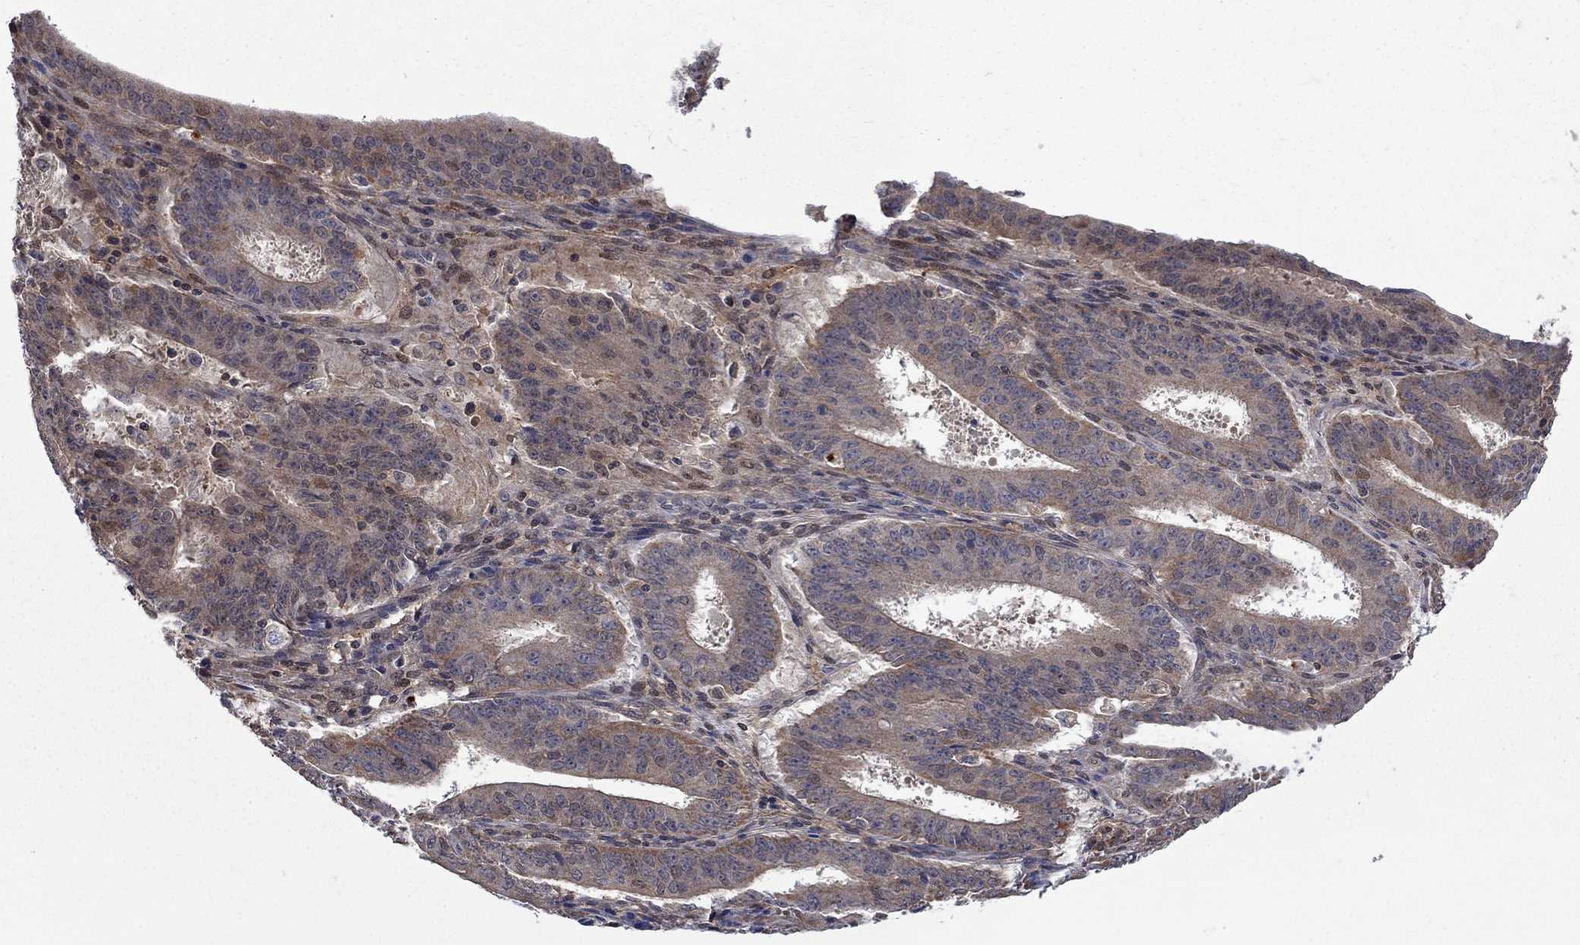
{"staining": {"intensity": "moderate", "quantity": "25%-75%", "location": "cytoplasmic/membranous"}, "tissue": "ovarian cancer", "cell_type": "Tumor cells", "image_type": "cancer", "snomed": [{"axis": "morphology", "description": "Carcinoma, endometroid"}, {"axis": "topography", "description": "Ovary"}], "caption": "Tumor cells display medium levels of moderate cytoplasmic/membranous expression in about 25%-75% of cells in endometroid carcinoma (ovarian).", "gene": "IAH1", "patient": {"sex": "female", "age": 42}}